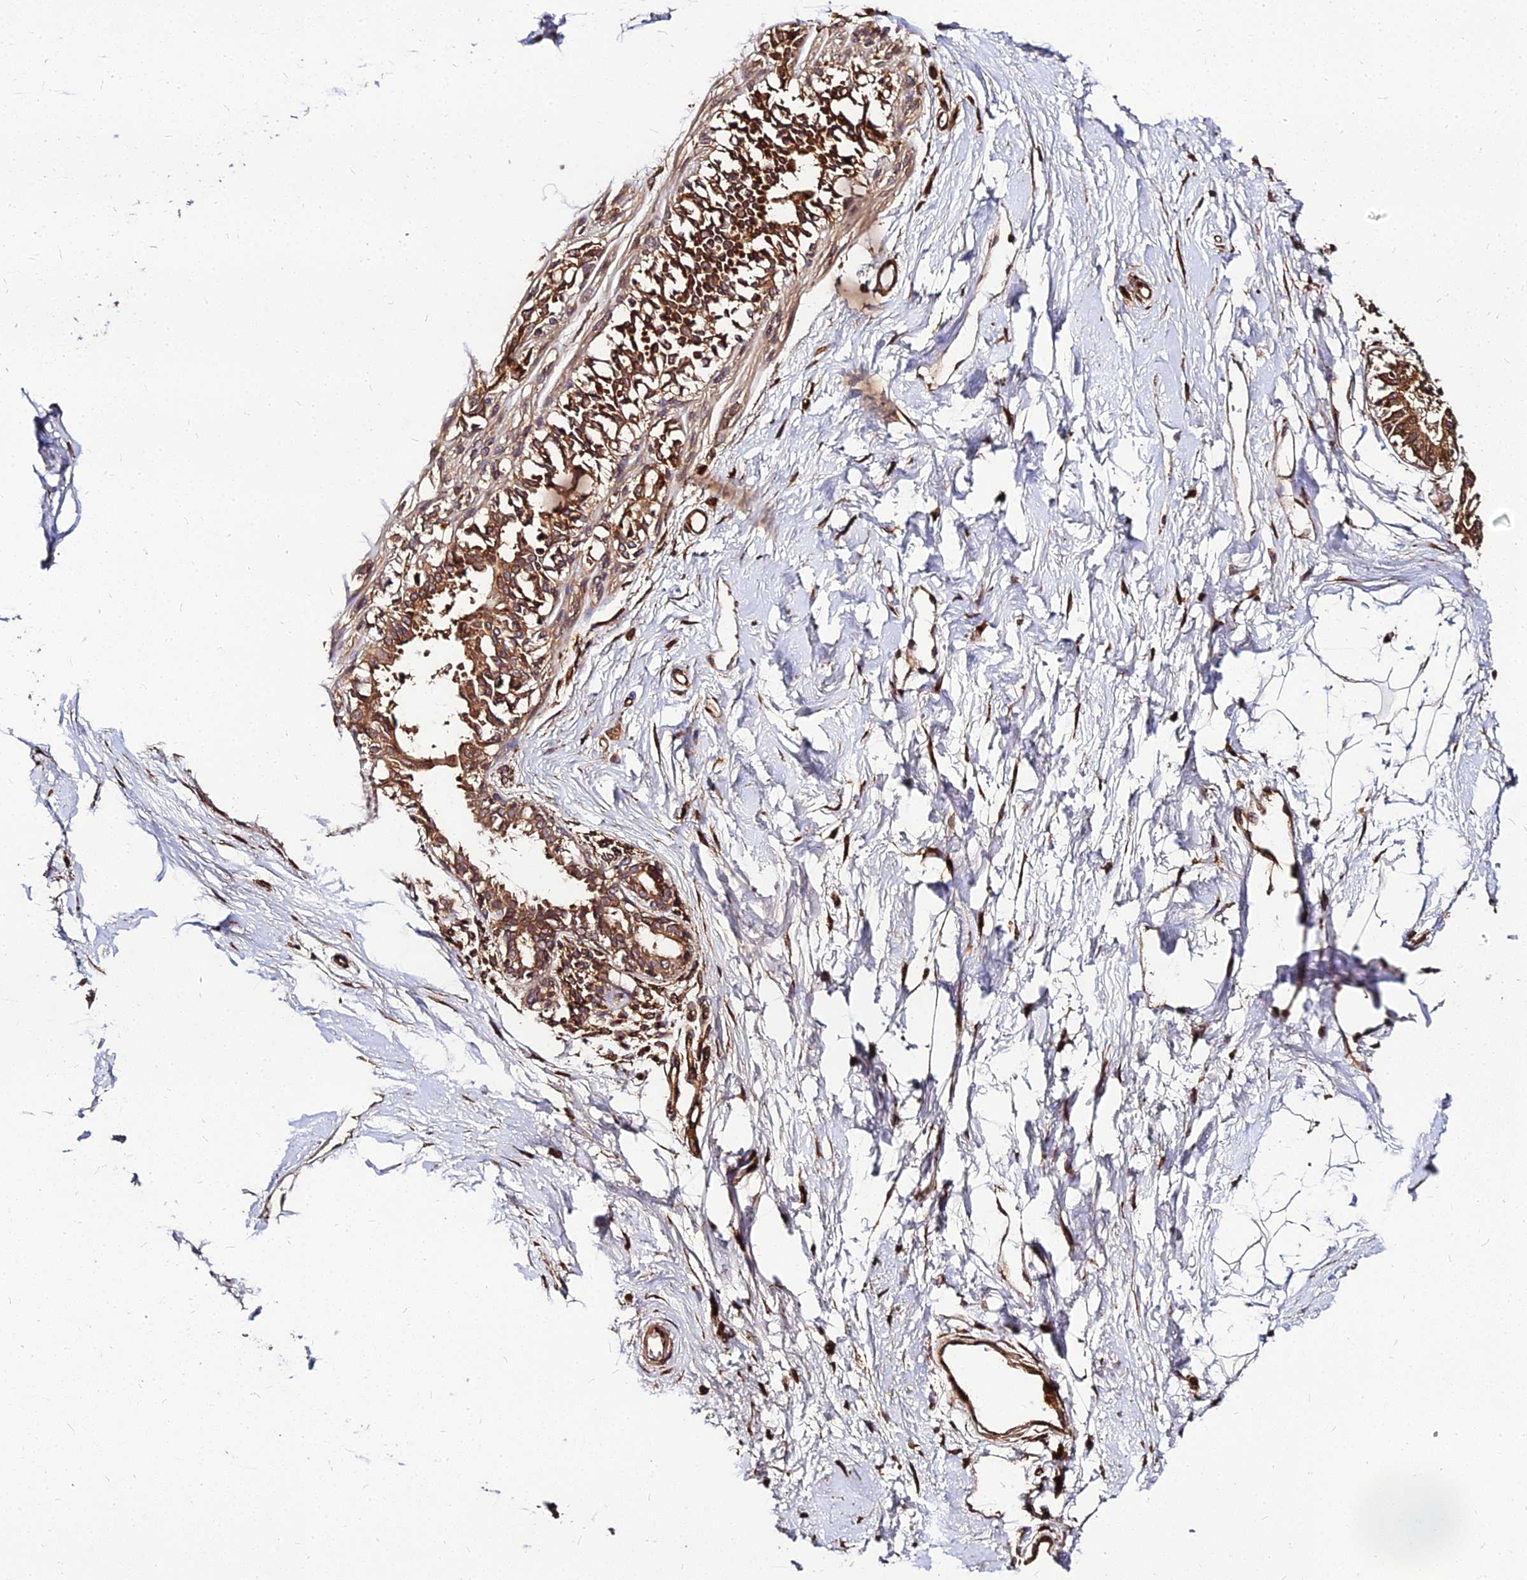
{"staining": {"intensity": "moderate", "quantity": ">75%", "location": "cytoplasmic/membranous"}, "tissue": "breast", "cell_type": "Adipocytes", "image_type": "normal", "snomed": [{"axis": "morphology", "description": "Normal tissue, NOS"}, {"axis": "topography", "description": "Breast"}], "caption": "Immunohistochemical staining of unremarkable breast exhibits moderate cytoplasmic/membranous protein staining in approximately >75% of adipocytes.", "gene": "PDE4D", "patient": {"sex": "female", "age": 45}}